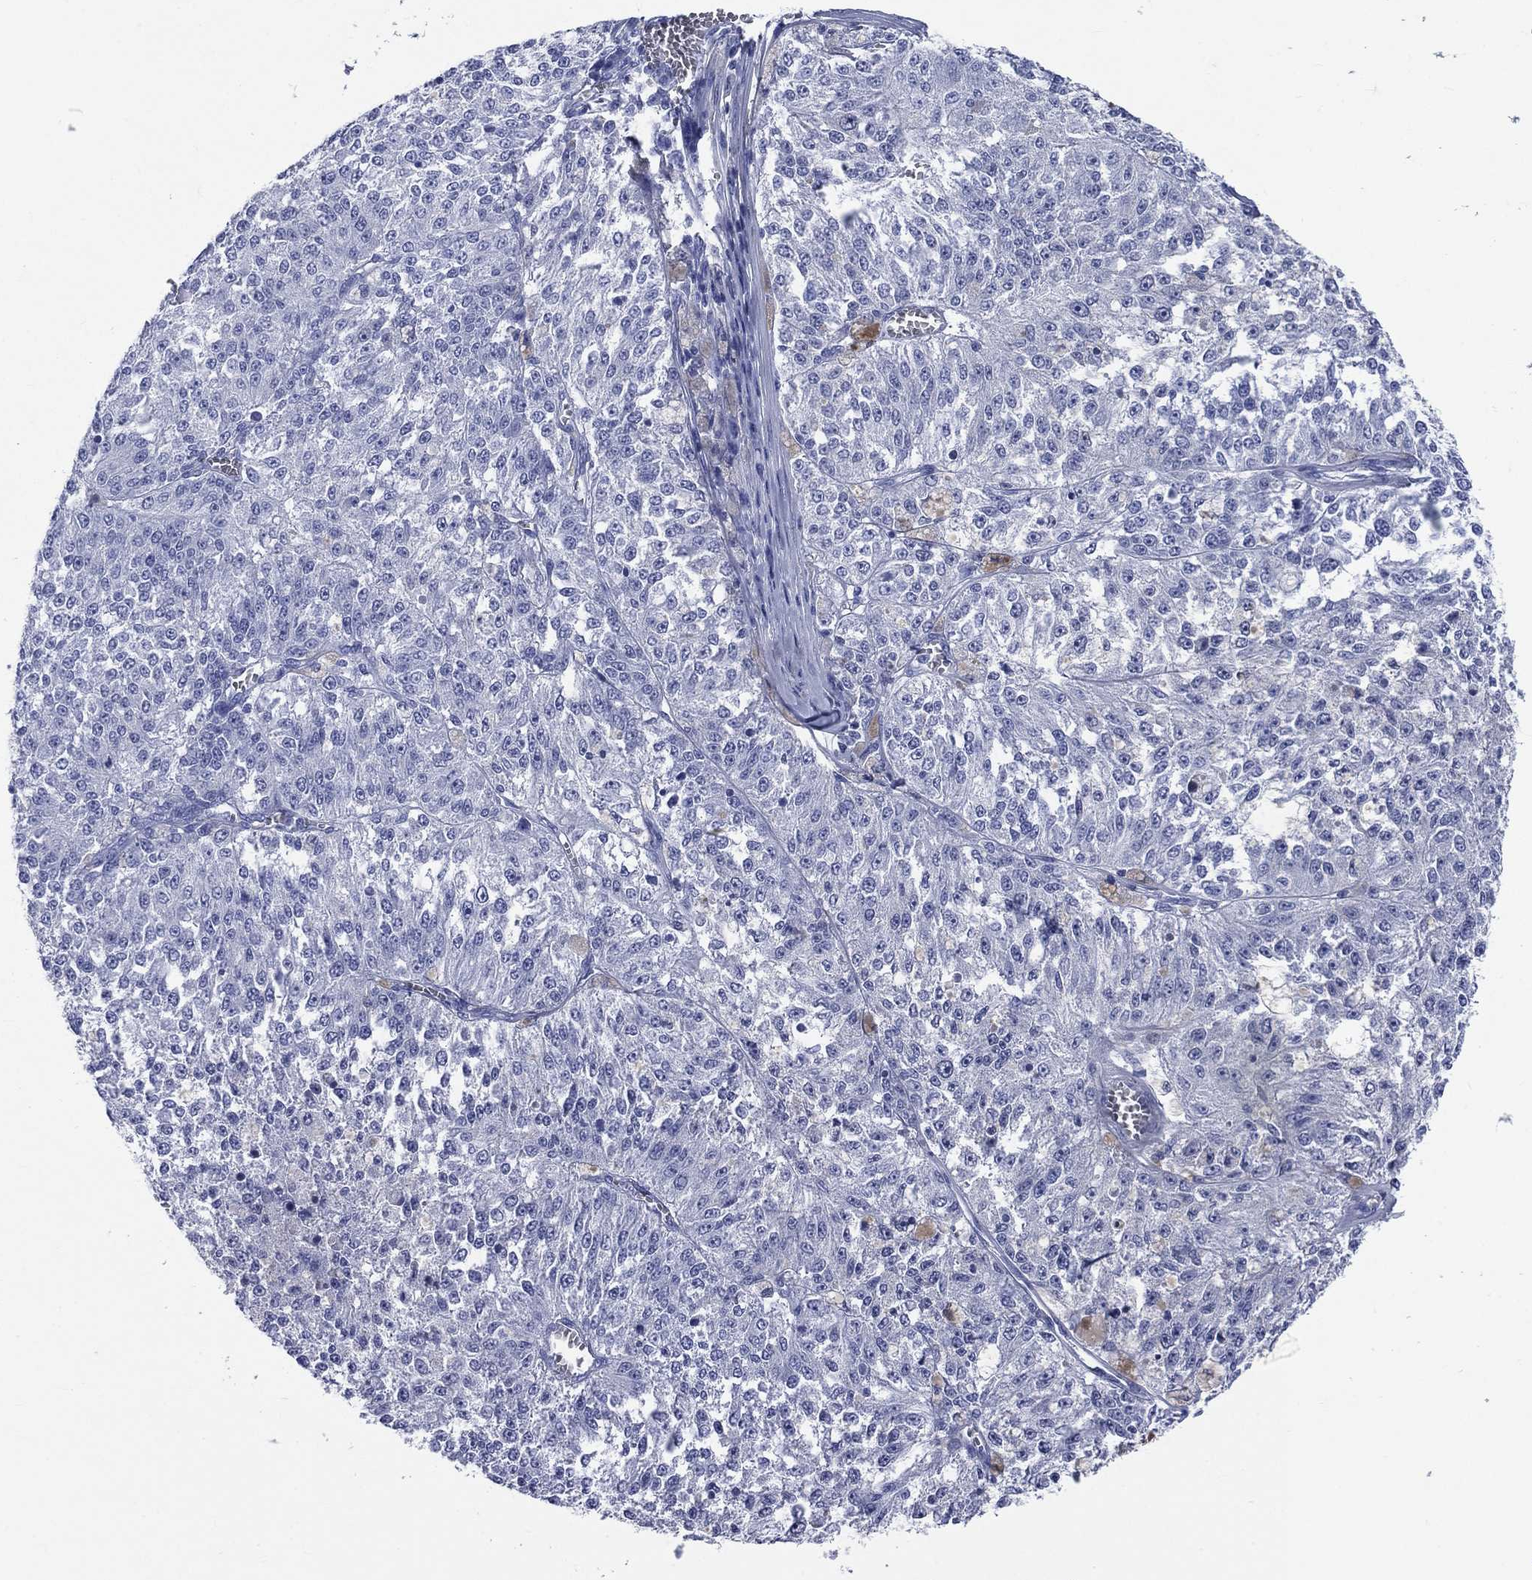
{"staining": {"intensity": "negative", "quantity": "none", "location": "none"}, "tissue": "melanoma", "cell_type": "Tumor cells", "image_type": "cancer", "snomed": [{"axis": "morphology", "description": "Malignant melanoma, Metastatic site"}, {"axis": "topography", "description": "Lymph node"}], "caption": "This photomicrograph is of melanoma stained with immunohistochemistry to label a protein in brown with the nuclei are counter-stained blue. There is no positivity in tumor cells. Nuclei are stained in blue.", "gene": "SYP", "patient": {"sex": "female", "age": 64}}